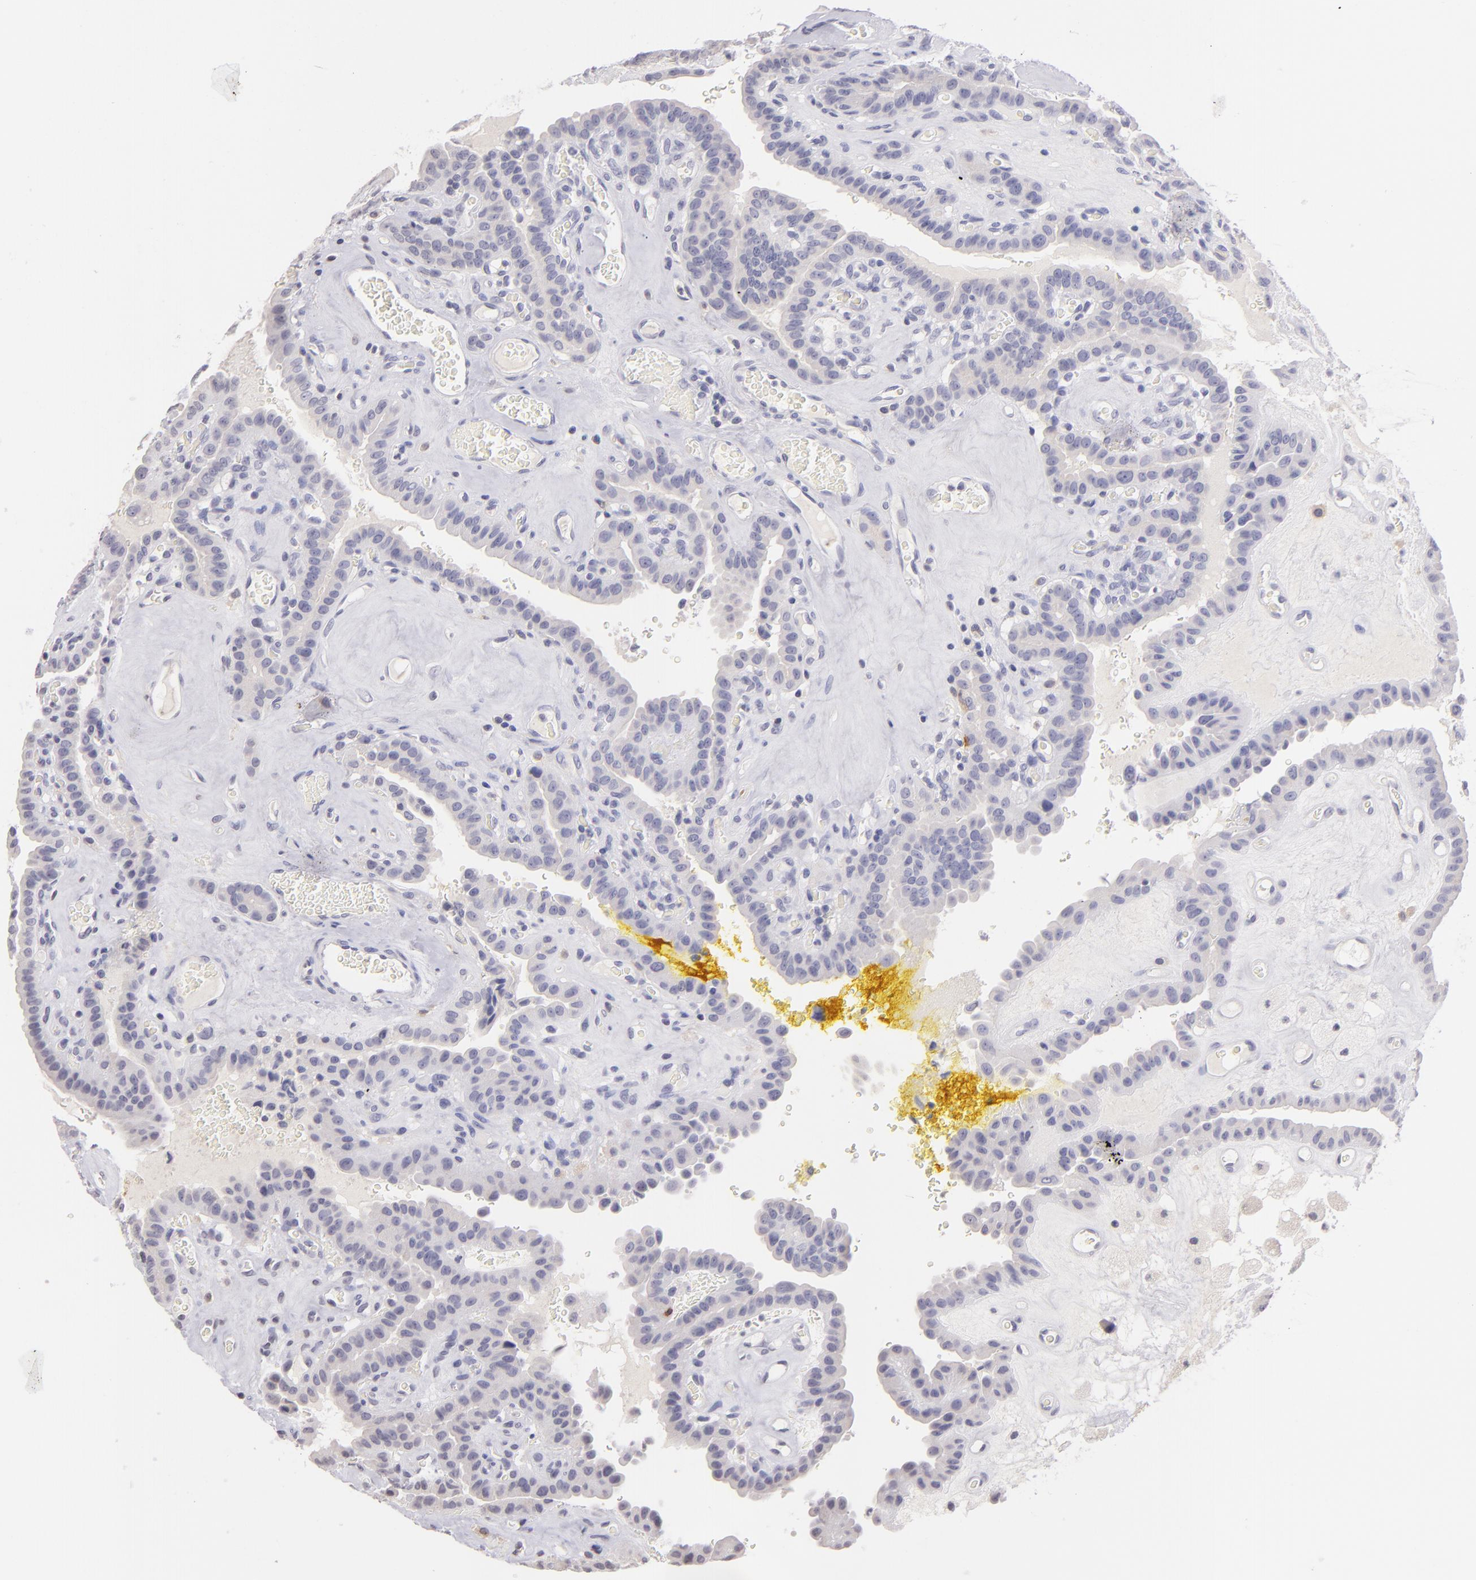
{"staining": {"intensity": "negative", "quantity": "none", "location": "none"}, "tissue": "thyroid cancer", "cell_type": "Tumor cells", "image_type": "cancer", "snomed": [{"axis": "morphology", "description": "Papillary adenocarcinoma, NOS"}, {"axis": "topography", "description": "Thyroid gland"}], "caption": "IHC micrograph of neoplastic tissue: human thyroid cancer (papillary adenocarcinoma) stained with DAB (3,3'-diaminobenzidine) exhibits no significant protein expression in tumor cells.", "gene": "IL2RA", "patient": {"sex": "male", "age": 87}}